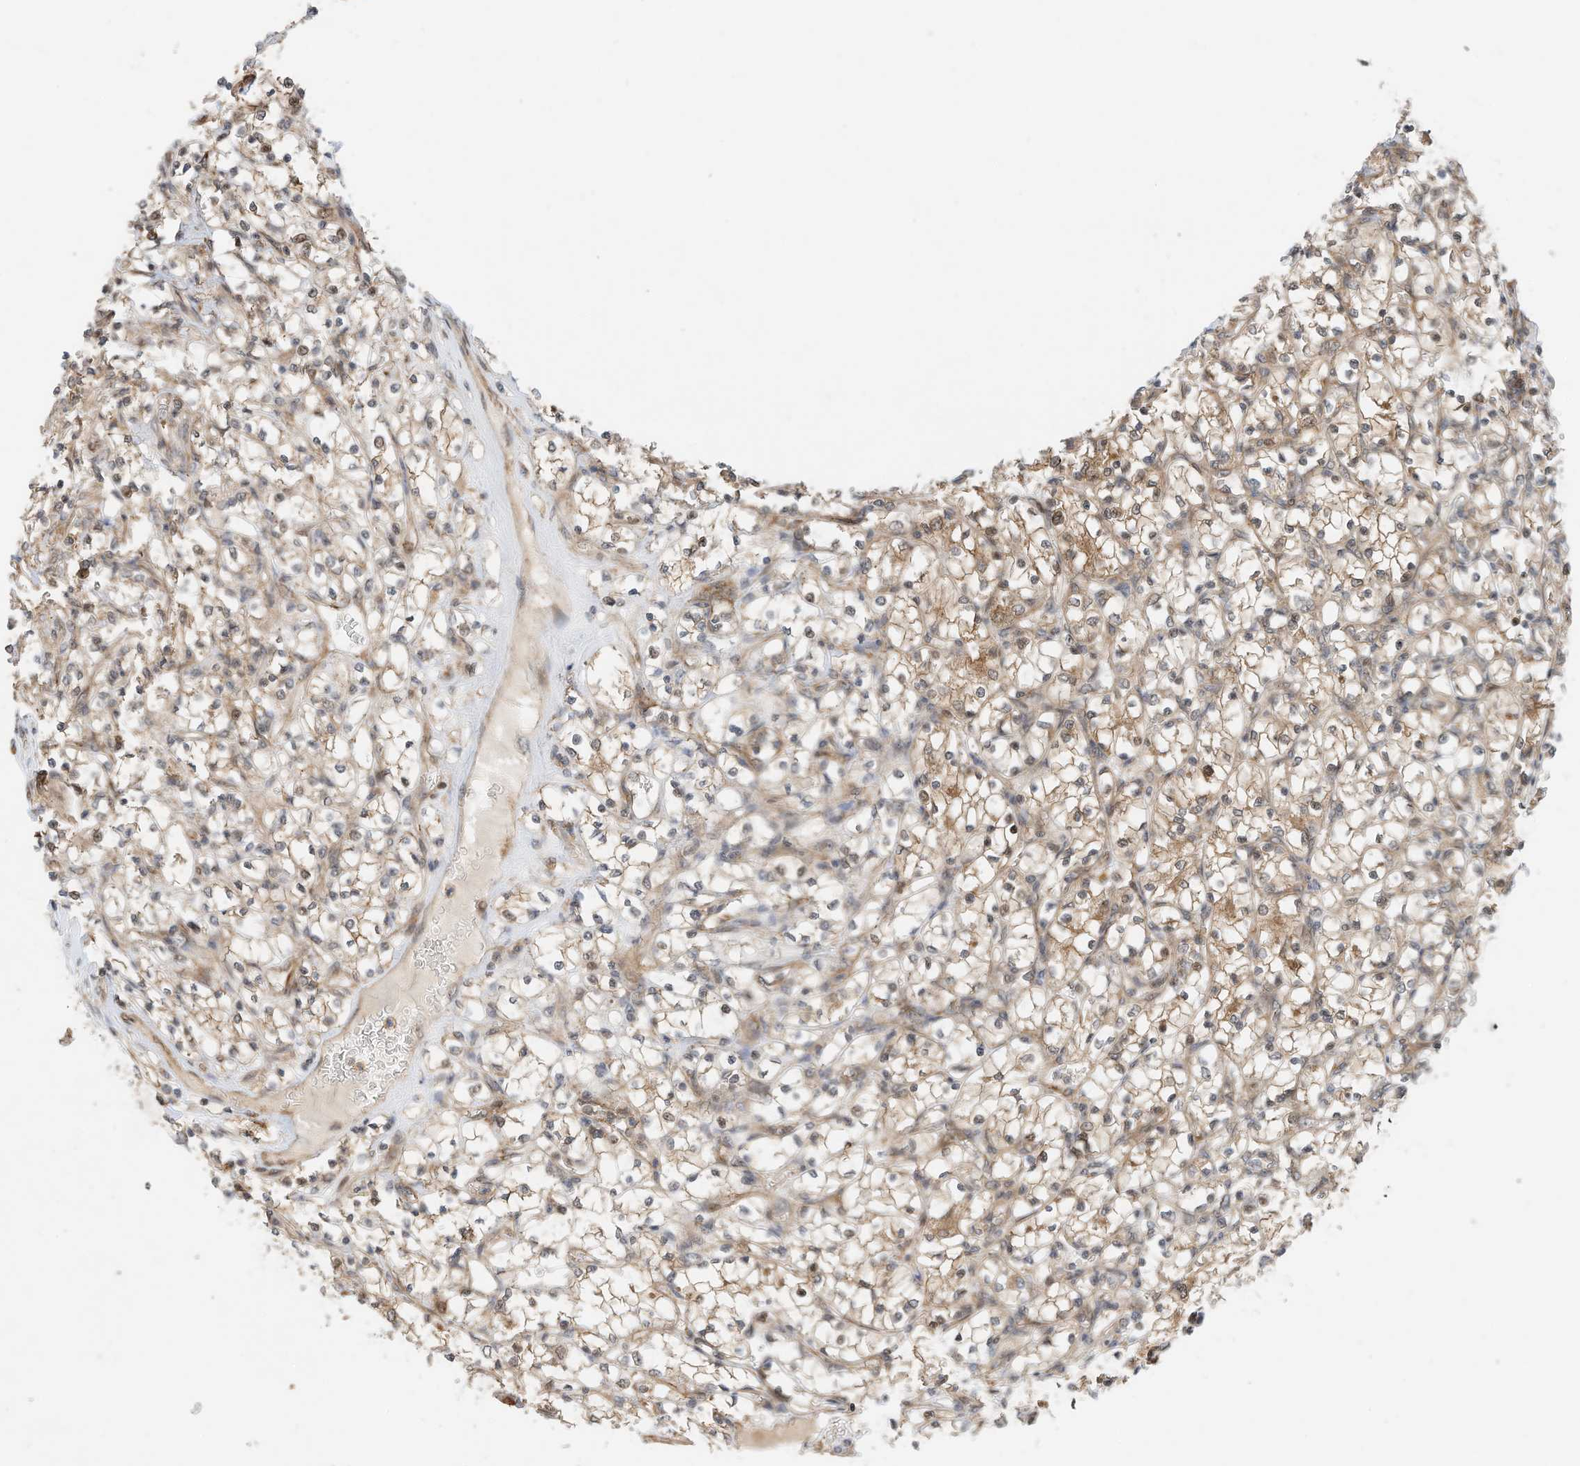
{"staining": {"intensity": "moderate", "quantity": "25%-75%", "location": "cytoplasmic/membranous"}, "tissue": "renal cancer", "cell_type": "Tumor cells", "image_type": "cancer", "snomed": [{"axis": "morphology", "description": "Adenocarcinoma, NOS"}, {"axis": "topography", "description": "Kidney"}], "caption": "Renal adenocarcinoma was stained to show a protein in brown. There is medium levels of moderate cytoplasmic/membranous positivity in approximately 25%-75% of tumor cells.", "gene": "CPAMD8", "patient": {"sex": "female", "age": 69}}